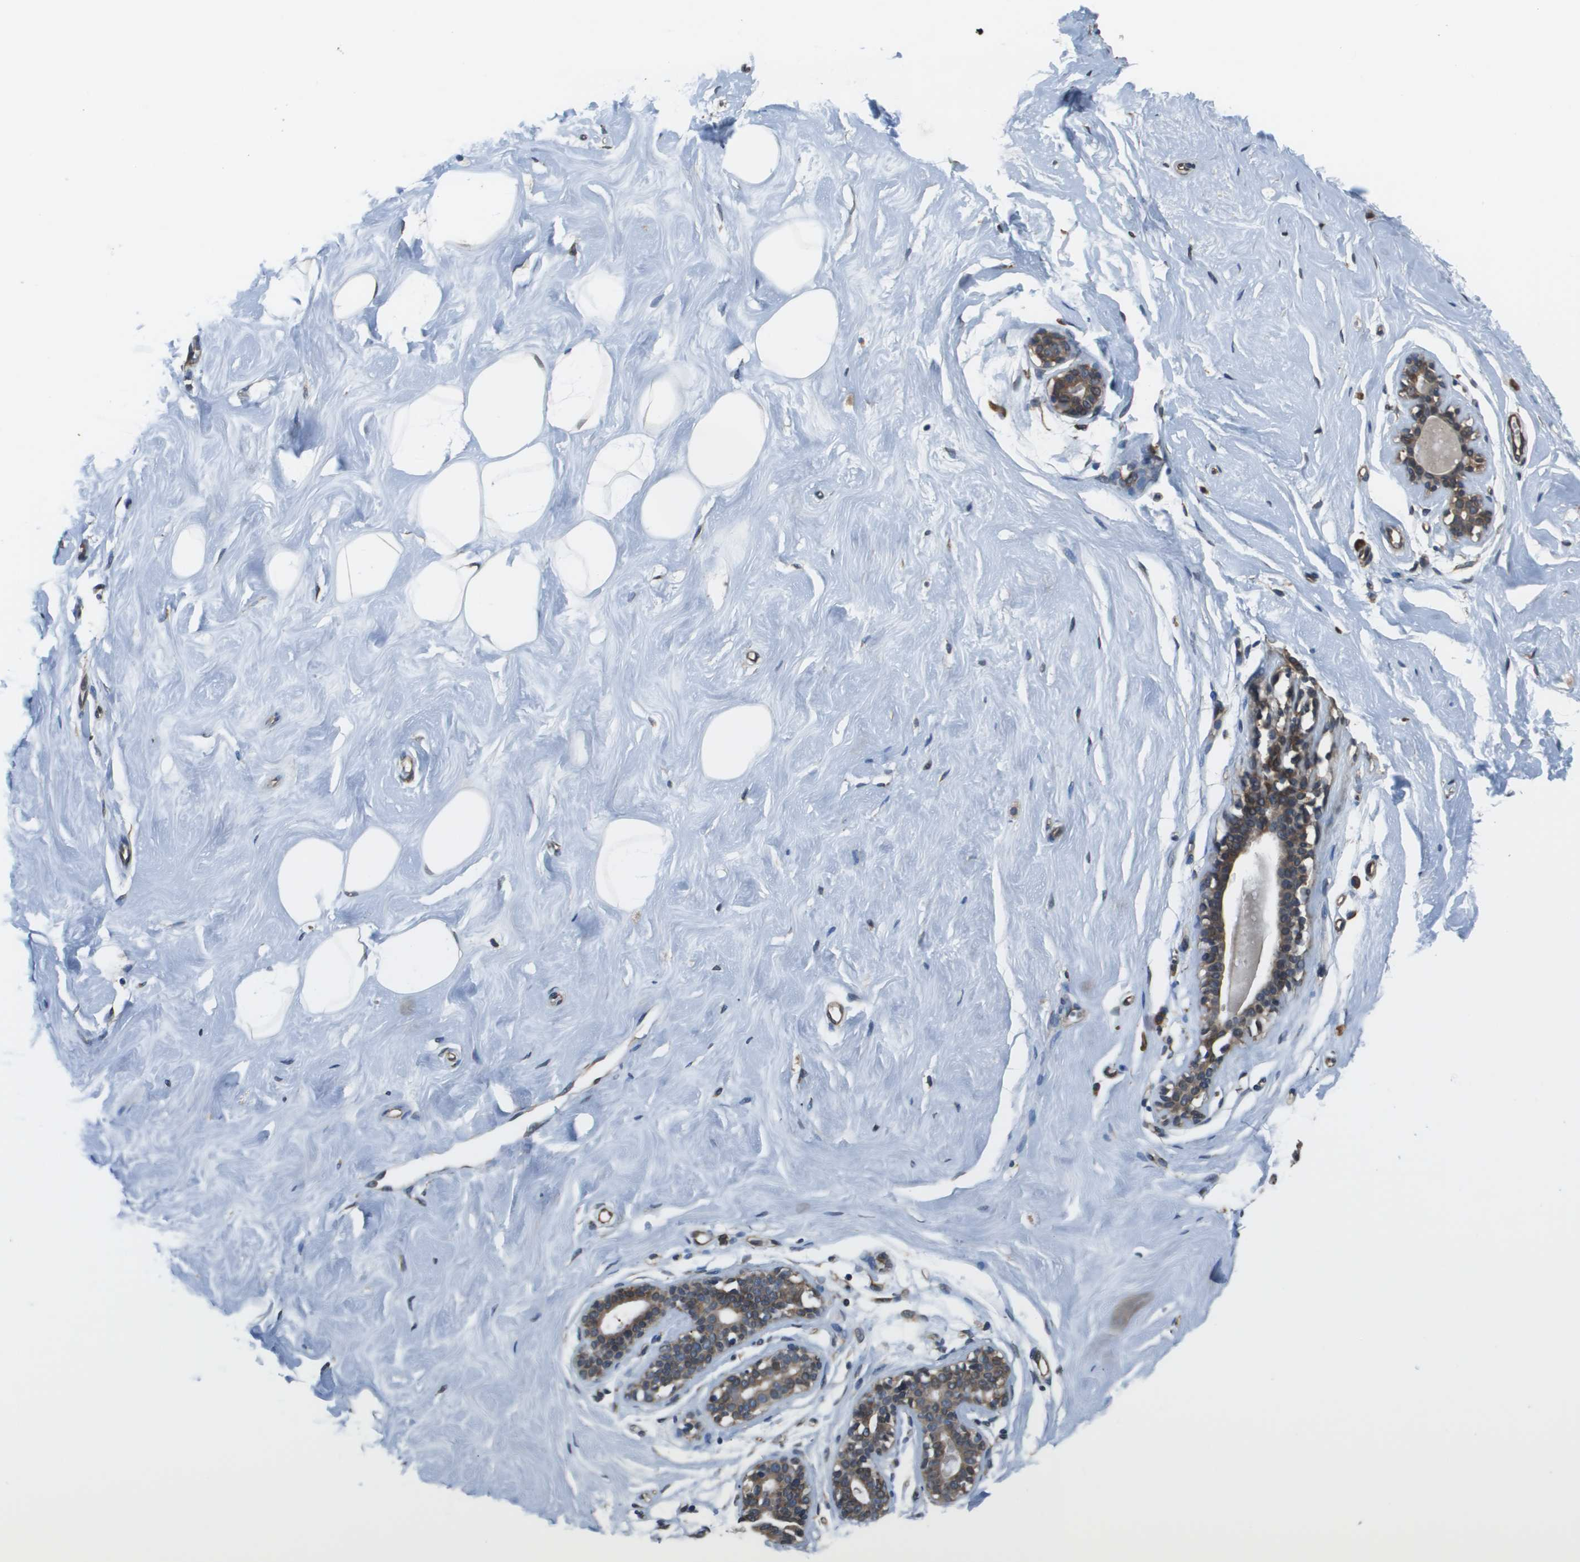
{"staining": {"intensity": "weak", "quantity": "25%-75%", "location": "cytoplasmic/membranous"}, "tissue": "breast", "cell_type": "Adipocytes", "image_type": "normal", "snomed": [{"axis": "morphology", "description": "Normal tissue, NOS"}, {"axis": "topography", "description": "Breast"}], "caption": "Breast stained with a brown dye exhibits weak cytoplasmic/membranous positive staining in about 25%-75% of adipocytes.", "gene": "SEC62", "patient": {"sex": "female", "age": 23}}